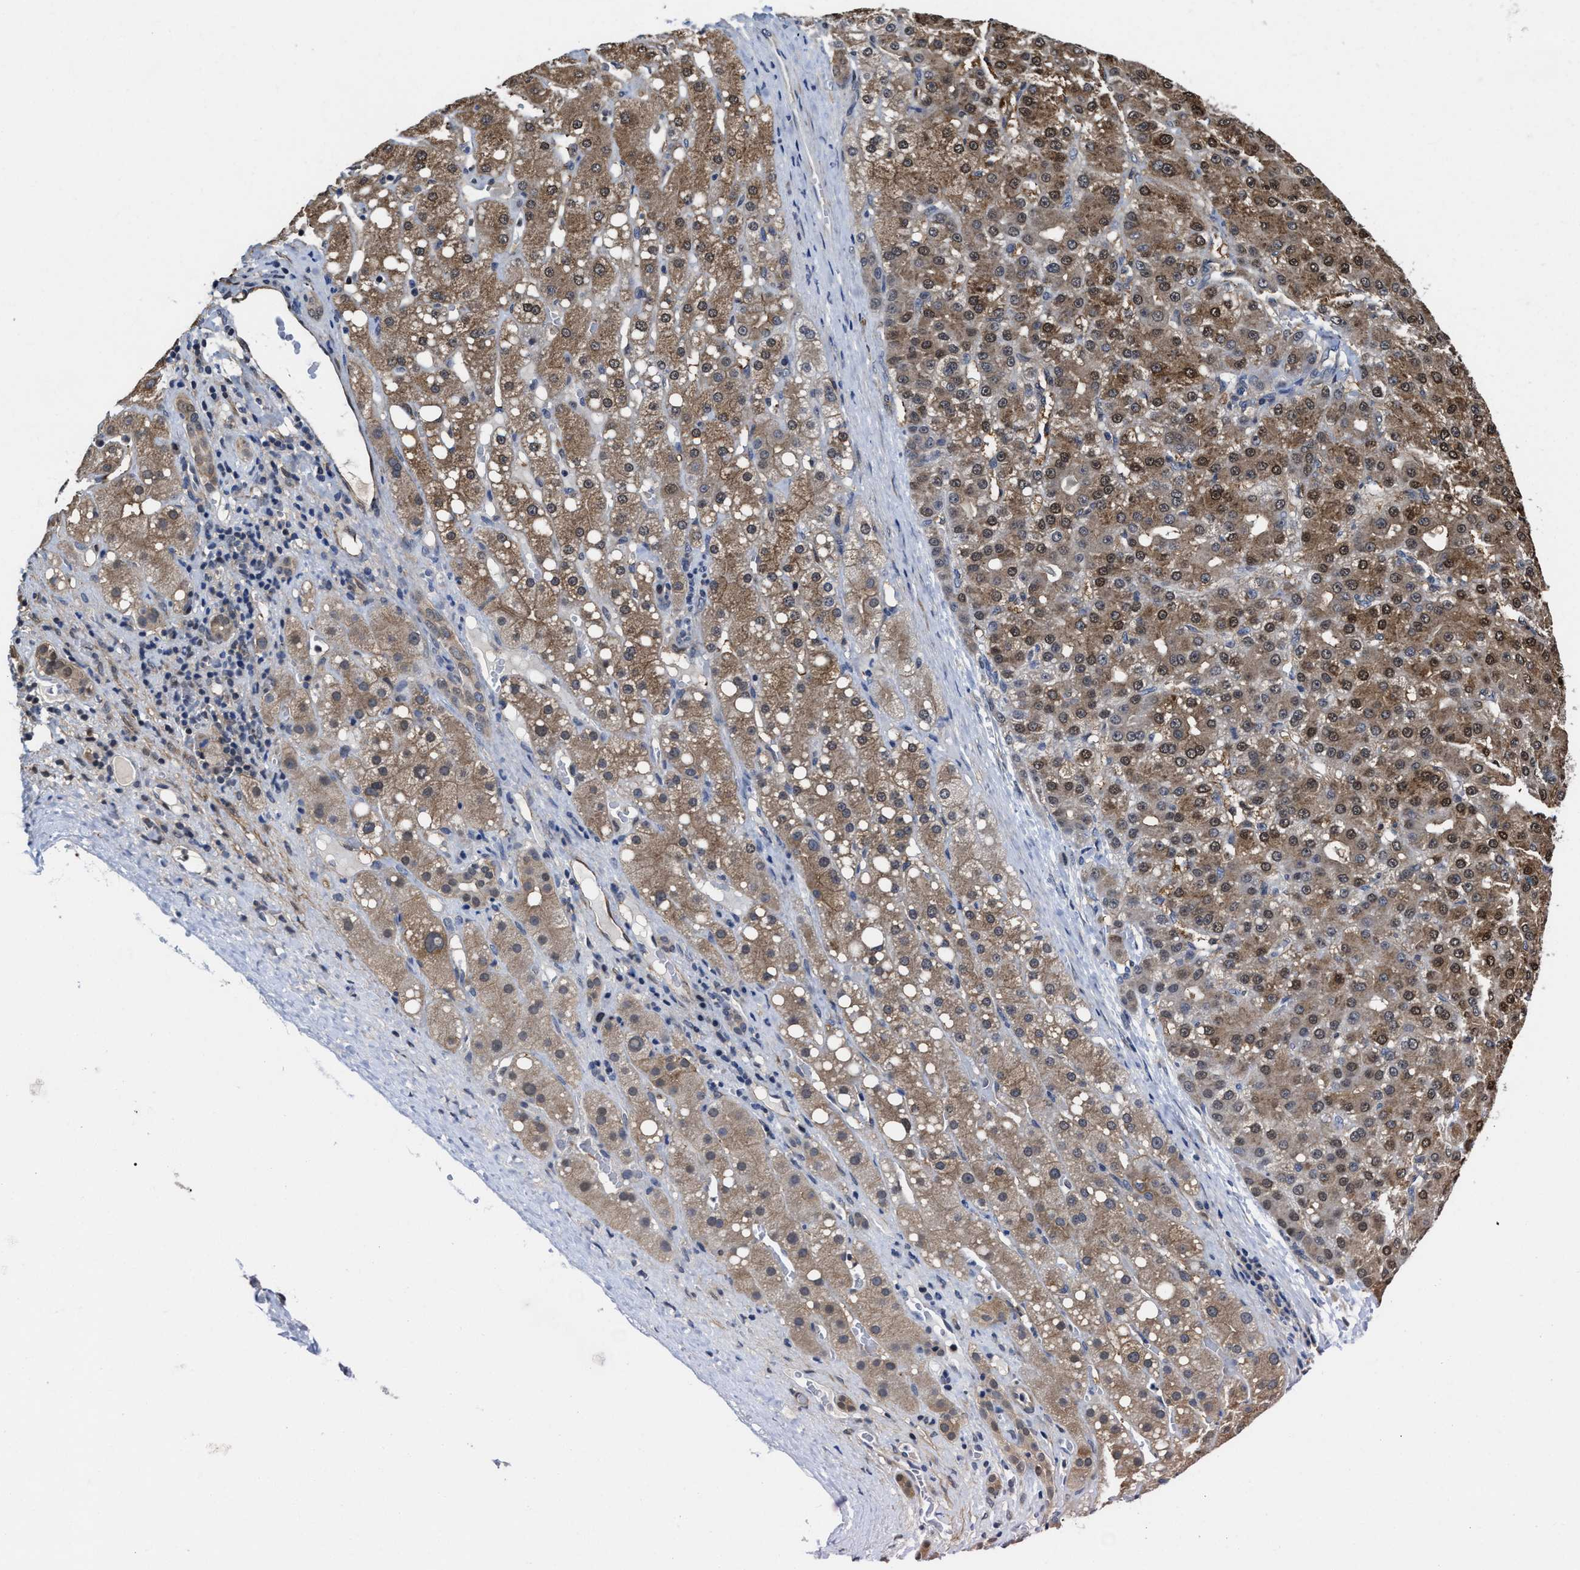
{"staining": {"intensity": "moderate", "quantity": ">75%", "location": "cytoplasmic/membranous,nuclear"}, "tissue": "liver cancer", "cell_type": "Tumor cells", "image_type": "cancer", "snomed": [{"axis": "morphology", "description": "Carcinoma, Hepatocellular, NOS"}, {"axis": "topography", "description": "Liver"}], "caption": "An image of human hepatocellular carcinoma (liver) stained for a protein shows moderate cytoplasmic/membranous and nuclear brown staining in tumor cells. The protein of interest is shown in brown color, while the nuclei are stained blue.", "gene": "KIF12", "patient": {"sex": "male", "age": 67}}